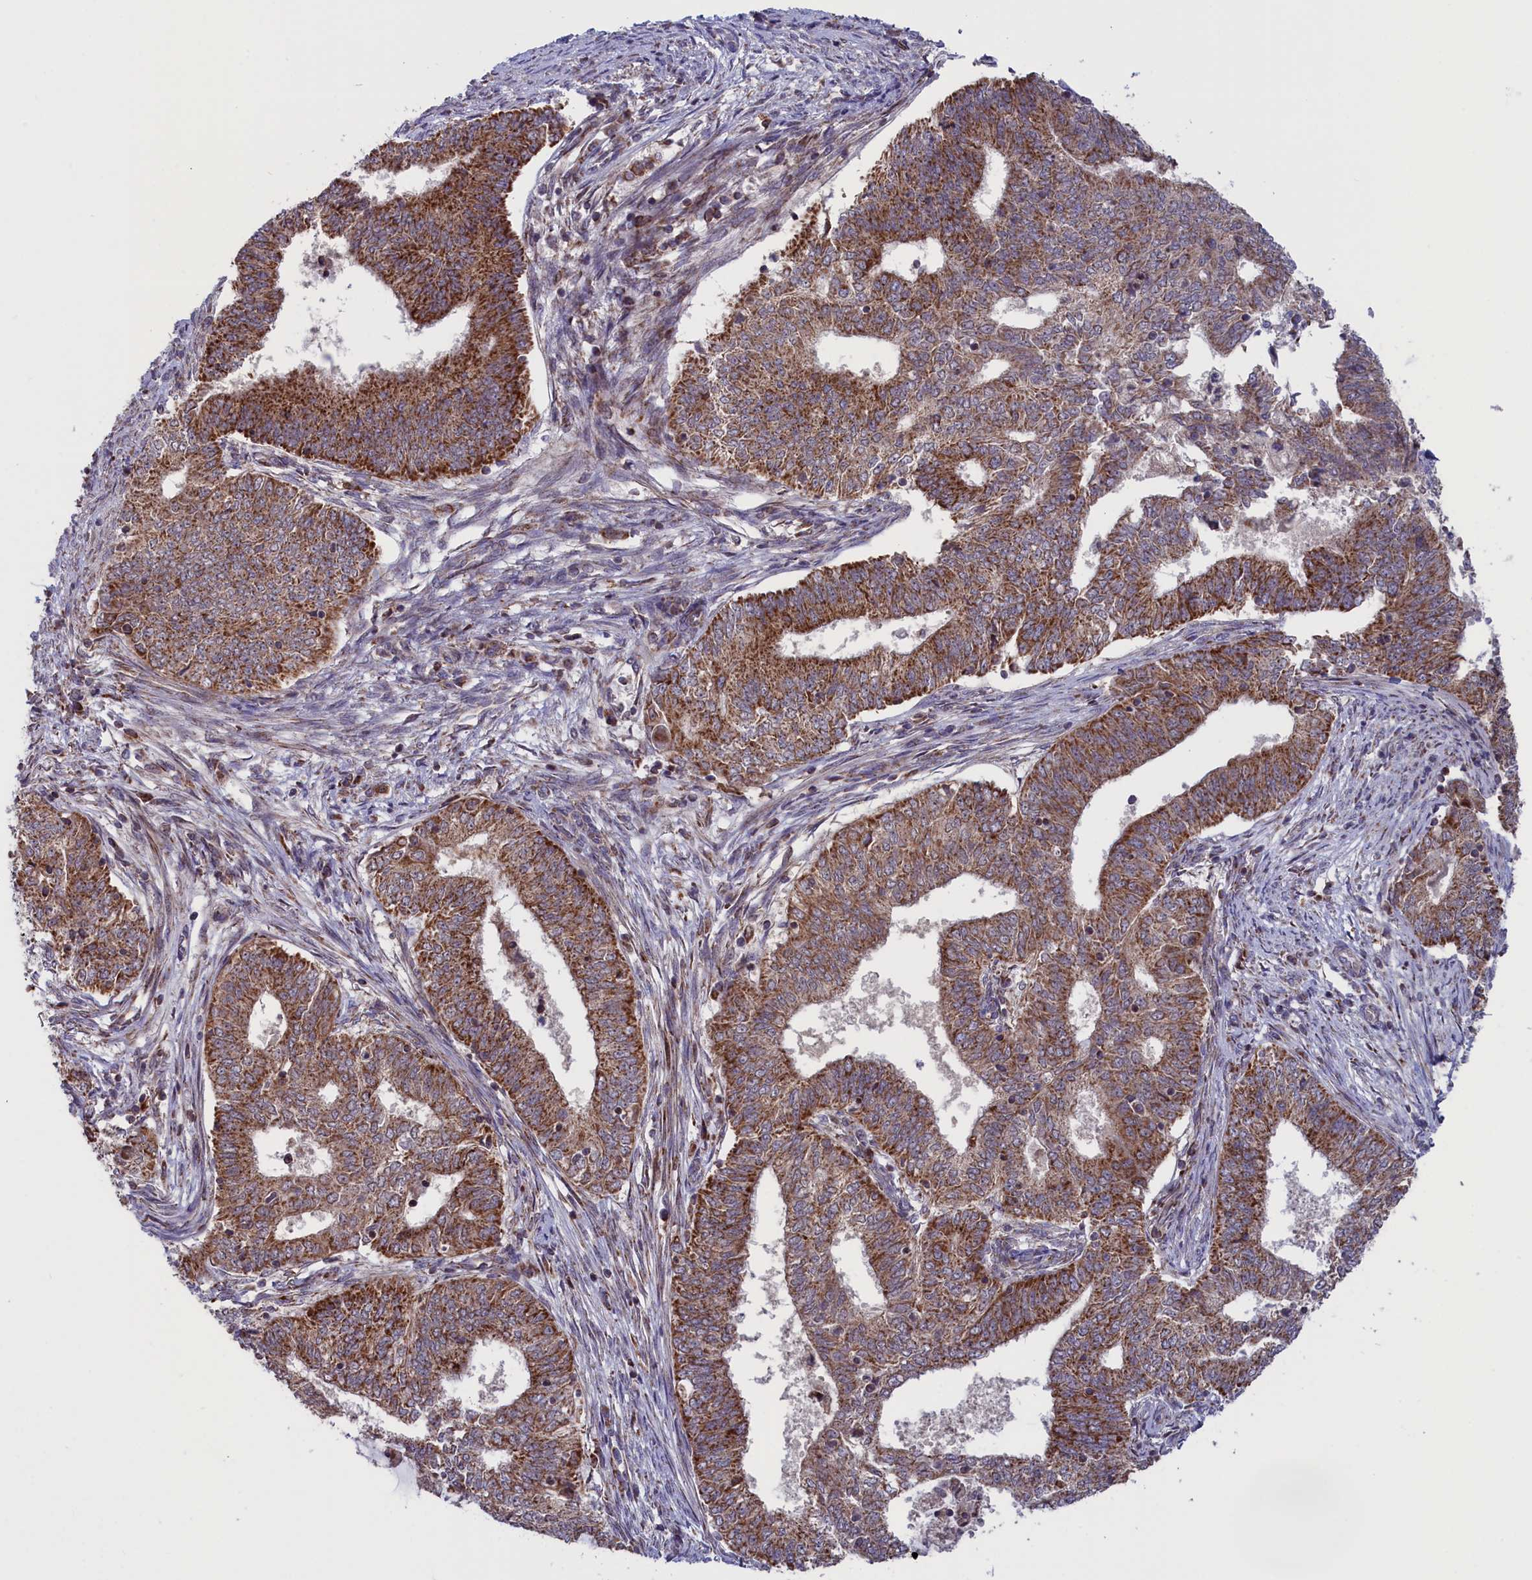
{"staining": {"intensity": "moderate", "quantity": ">75%", "location": "cytoplasmic/membranous"}, "tissue": "endometrial cancer", "cell_type": "Tumor cells", "image_type": "cancer", "snomed": [{"axis": "morphology", "description": "Adenocarcinoma, NOS"}, {"axis": "topography", "description": "Endometrium"}], "caption": "DAB immunohistochemical staining of human endometrial cancer (adenocarcinoma) shows moderate cytoplasmic/membranous protein expression in approximately >75% of tumor cells.", "gene": "TIMM44", "patient": {"sex": "female", "age": 62}}